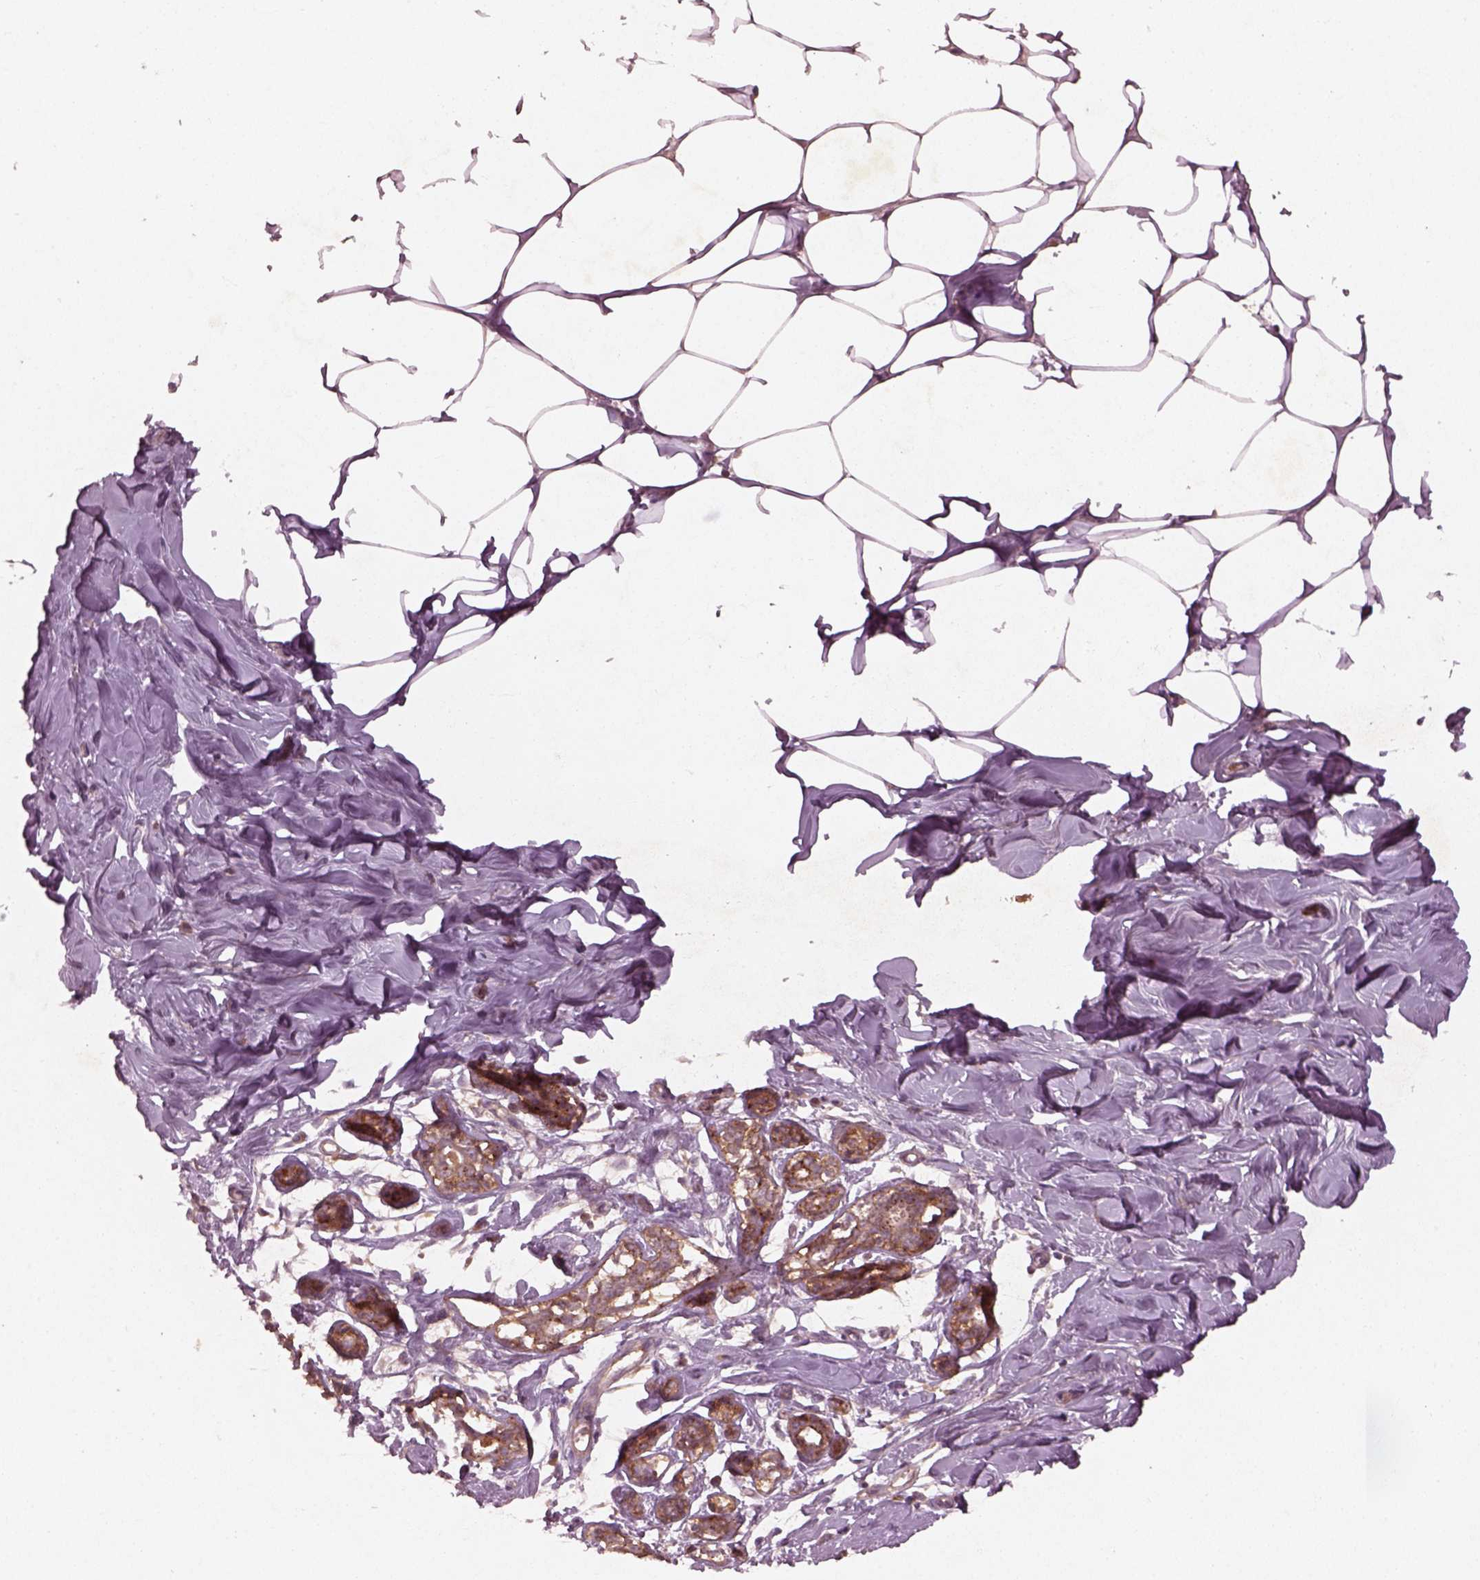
{"staining": {"intensity": "negative", "quantity": "none", "location": "none"}, "tissue": "breast", "cell_type": "Adipocytes", "image_type": "normal", "snomed": [{"axis": "morphology", "description": "Normal tissue, NOS"}, {"axis": "topography", "description": "Breast"}], "caption": "Histopathology image shows no significant protein expression in adipocytes of unremarkable breast. The staining is performed using DAB brown chromogen with nuclei counter-stained in using hematoxylin.", "gene": "FAM234A", "patient": {"sex": "female", "age": 27}}